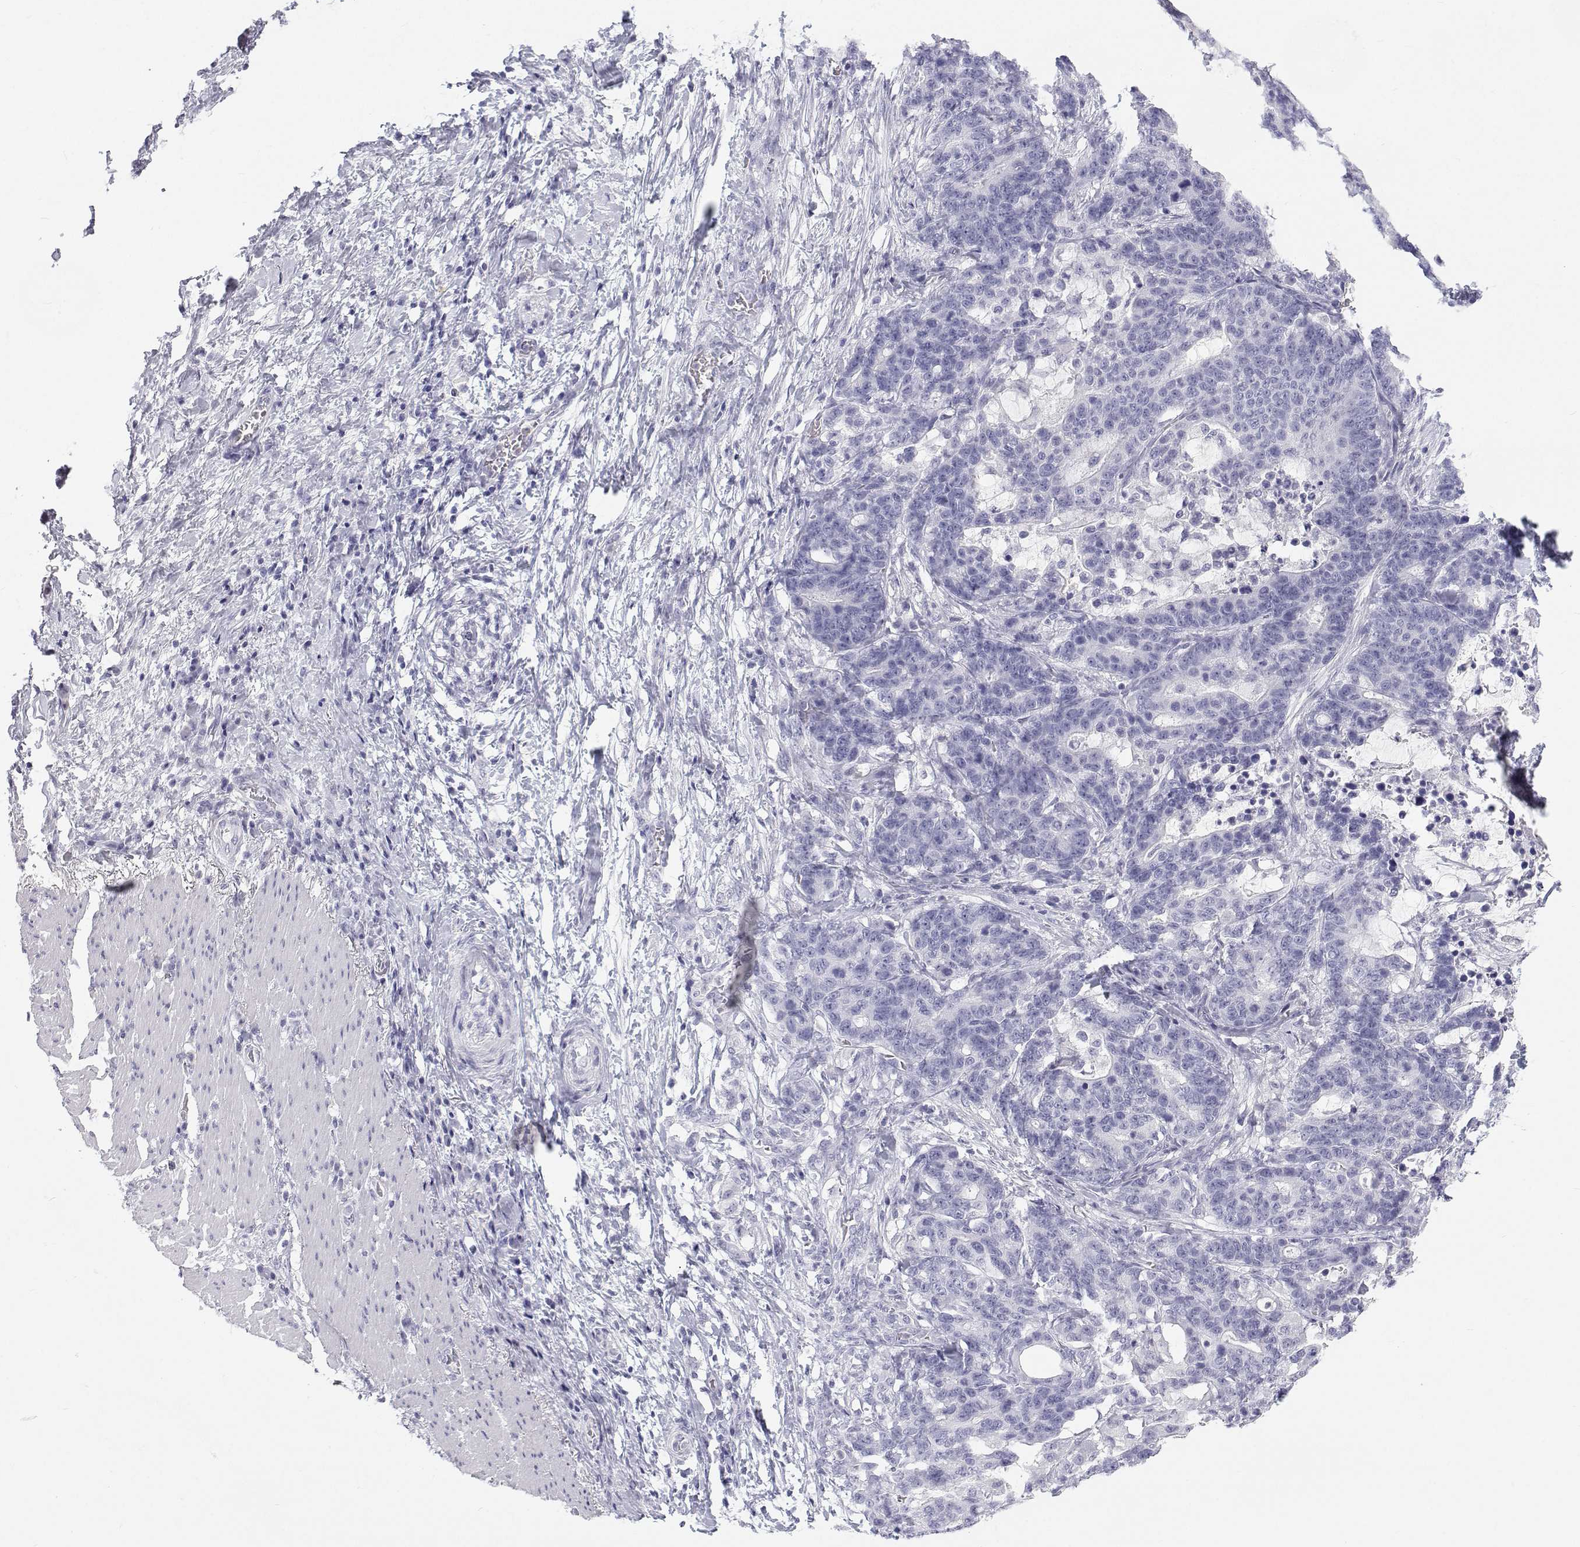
{"staining": {"intensity": "negative", "quantity": "none", "location": "none"}, "tissue": "stomach cancer", "cell_type": "Tumor cells", "image_type": "cancer", "snomed": [{"axis": "morphology", "description": "Normal tissue, NOS"}, {"axis": "morphology", "description": "Adenocarcinoma, NOS"}, {"axis": "topography", "description": "Stomach"}], "caption": "Immunohistochemistry micrograph of neoplastic tissue: stomach adenocarcinoma stained with DAB reveals no significant protein positivity in tumor cells.", "gene": "SFTPB", "patient": {"sex": "female", "age": 64}}